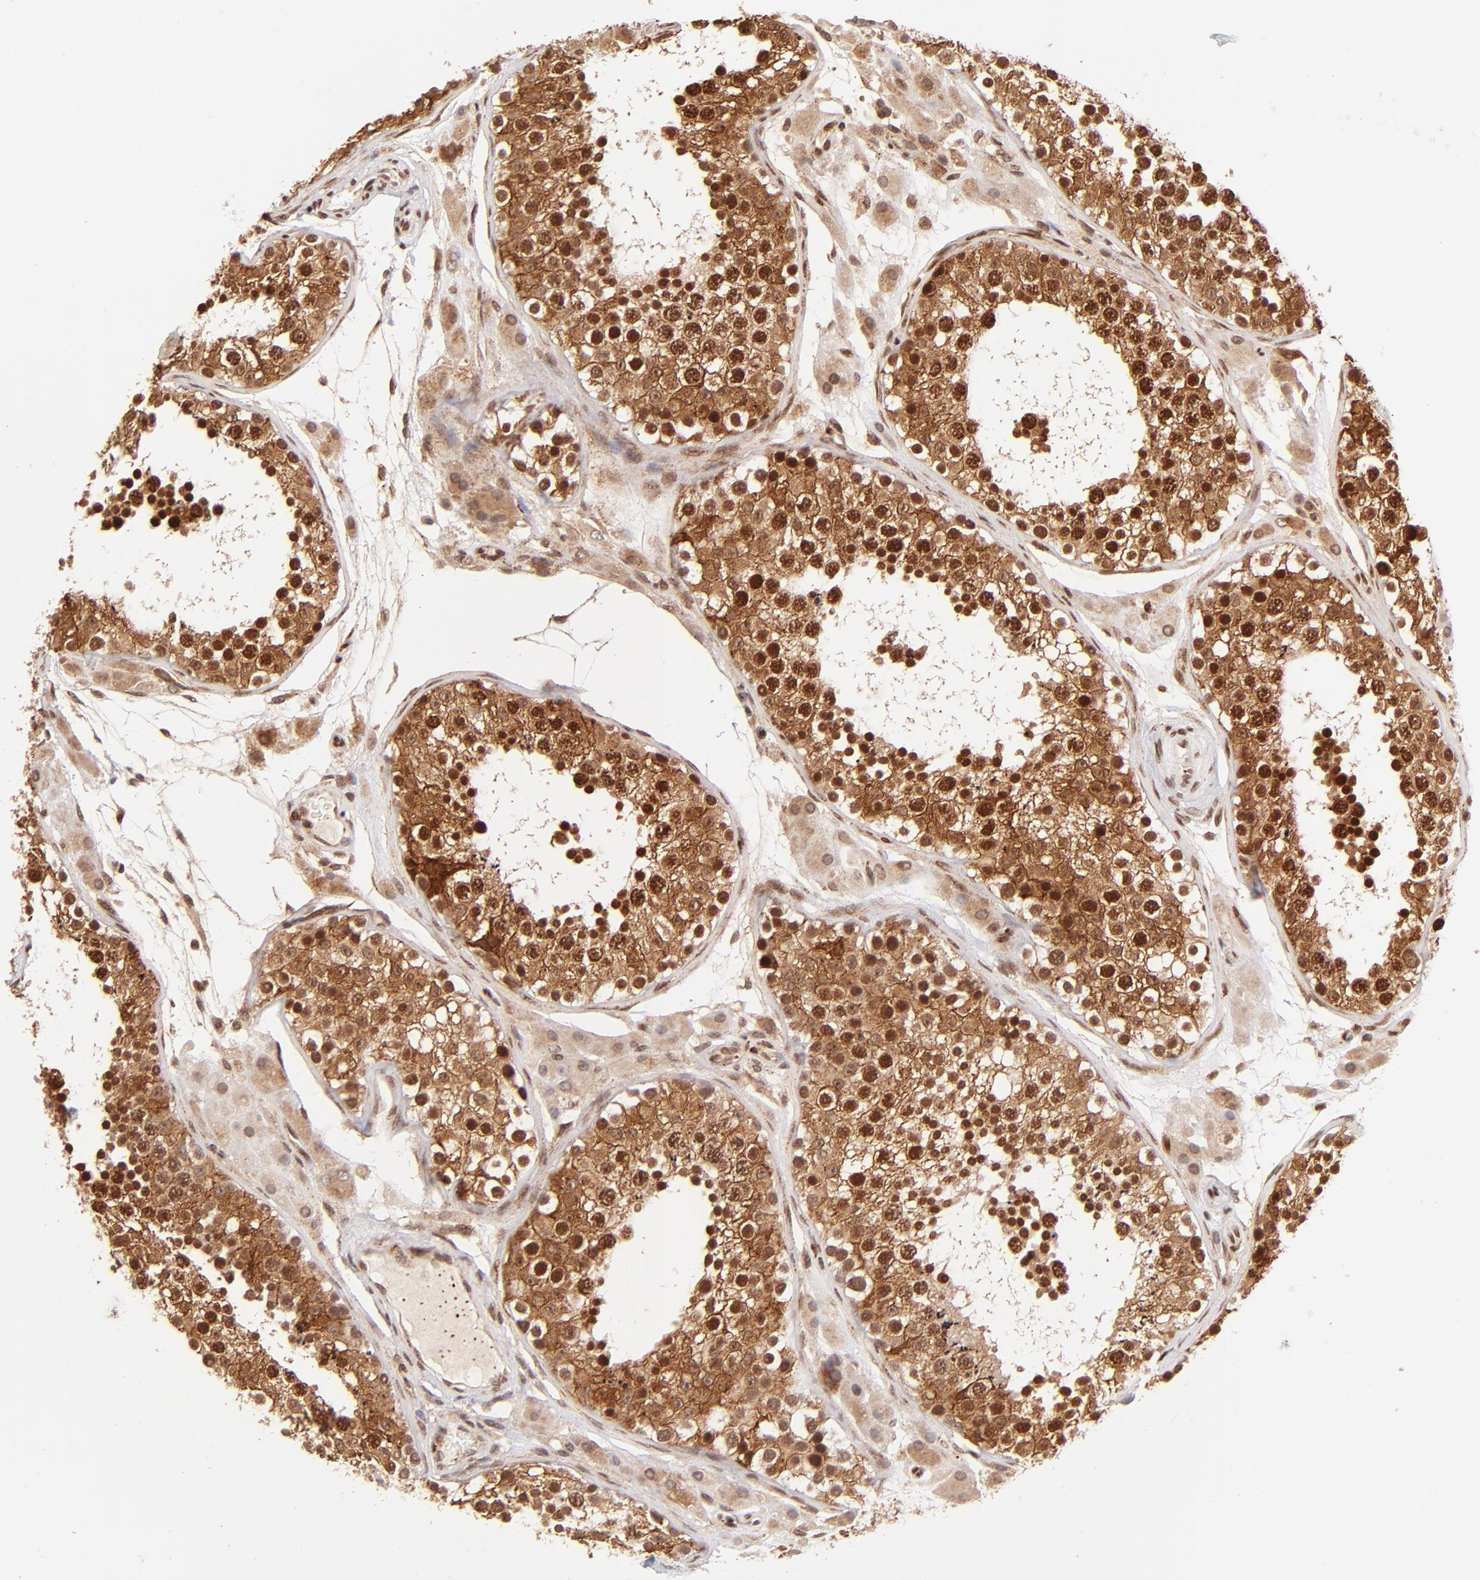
{"staining": {"intensity": "strong", "quantity": ">75%", "location": "cytoplasmic/membranous,nuclear"}, "tissue": "testis", "cell_type": "Cells in seminiferous ducts", "image_type": "normal", "snomed": [{"axis": "morphology", "description": "Normal tissue, NOS"}, {"axis": "topography", "description": "Testis"}], "caption": "Immunohistochemistry of normal testis displays high levels of strong cytoplasmic/membranous,nuclear expression in about >75% of cells in seminiferous ducts.", "gene": "SPARC", "patient": {"sex": "male", "age": 26}}